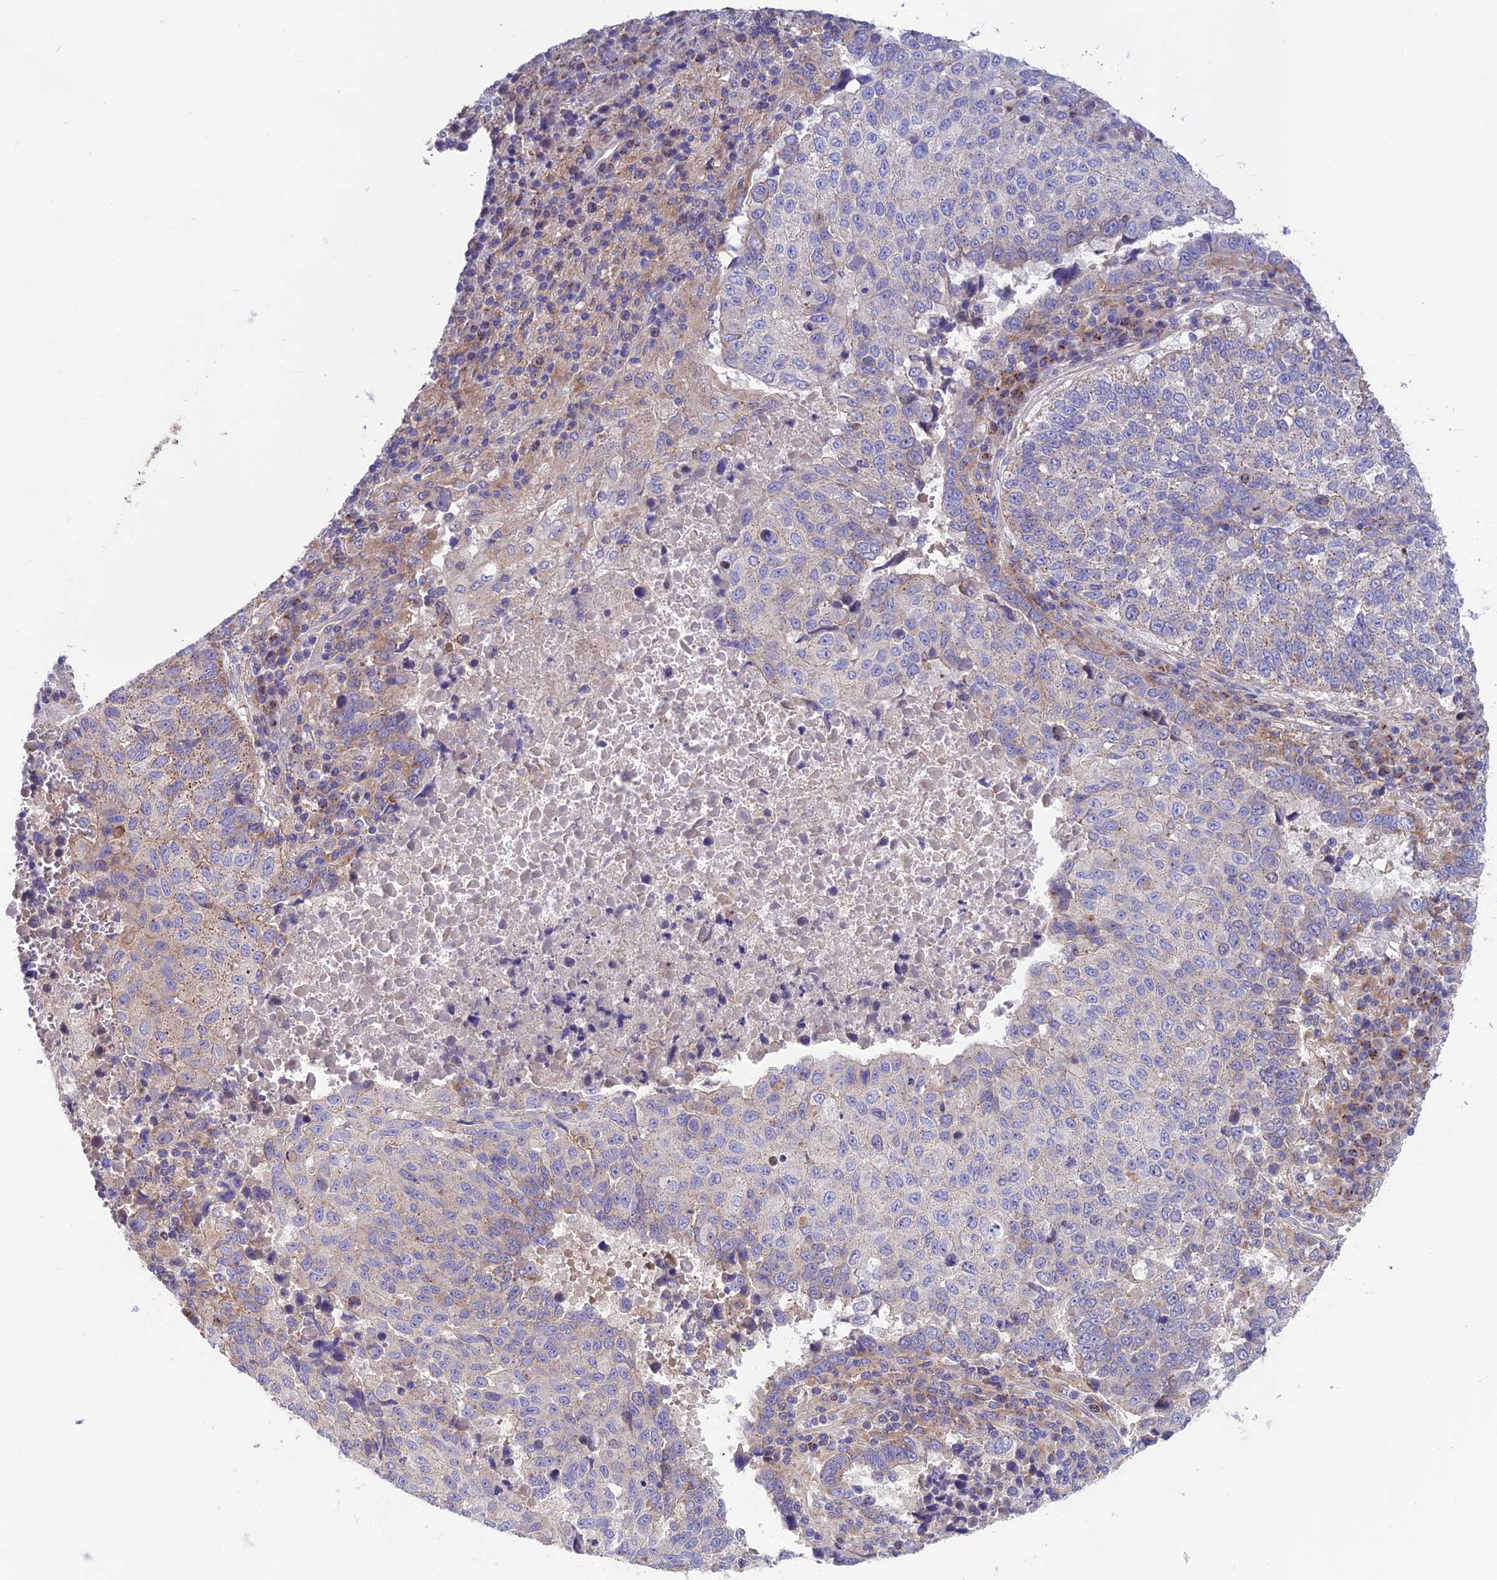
{"staining": {"intensity": "negative", "quantity": "none", "location": "none"}, "tissue": "lung cancer", "cell_type": "Tumor cells", "image_type": "cancer", "snomed": [{"axis": "morphology", "description": "Squamous cell carcinoma, NOS"}, {"axis": "topography", "description": "Lung"}], "caption": "Protein analysis of squamous cell carcinoma (lung) reveals no significant positivity in tumor cells.", "gene": "VPS16", "patient": {"sex": "male", "age": 73}}